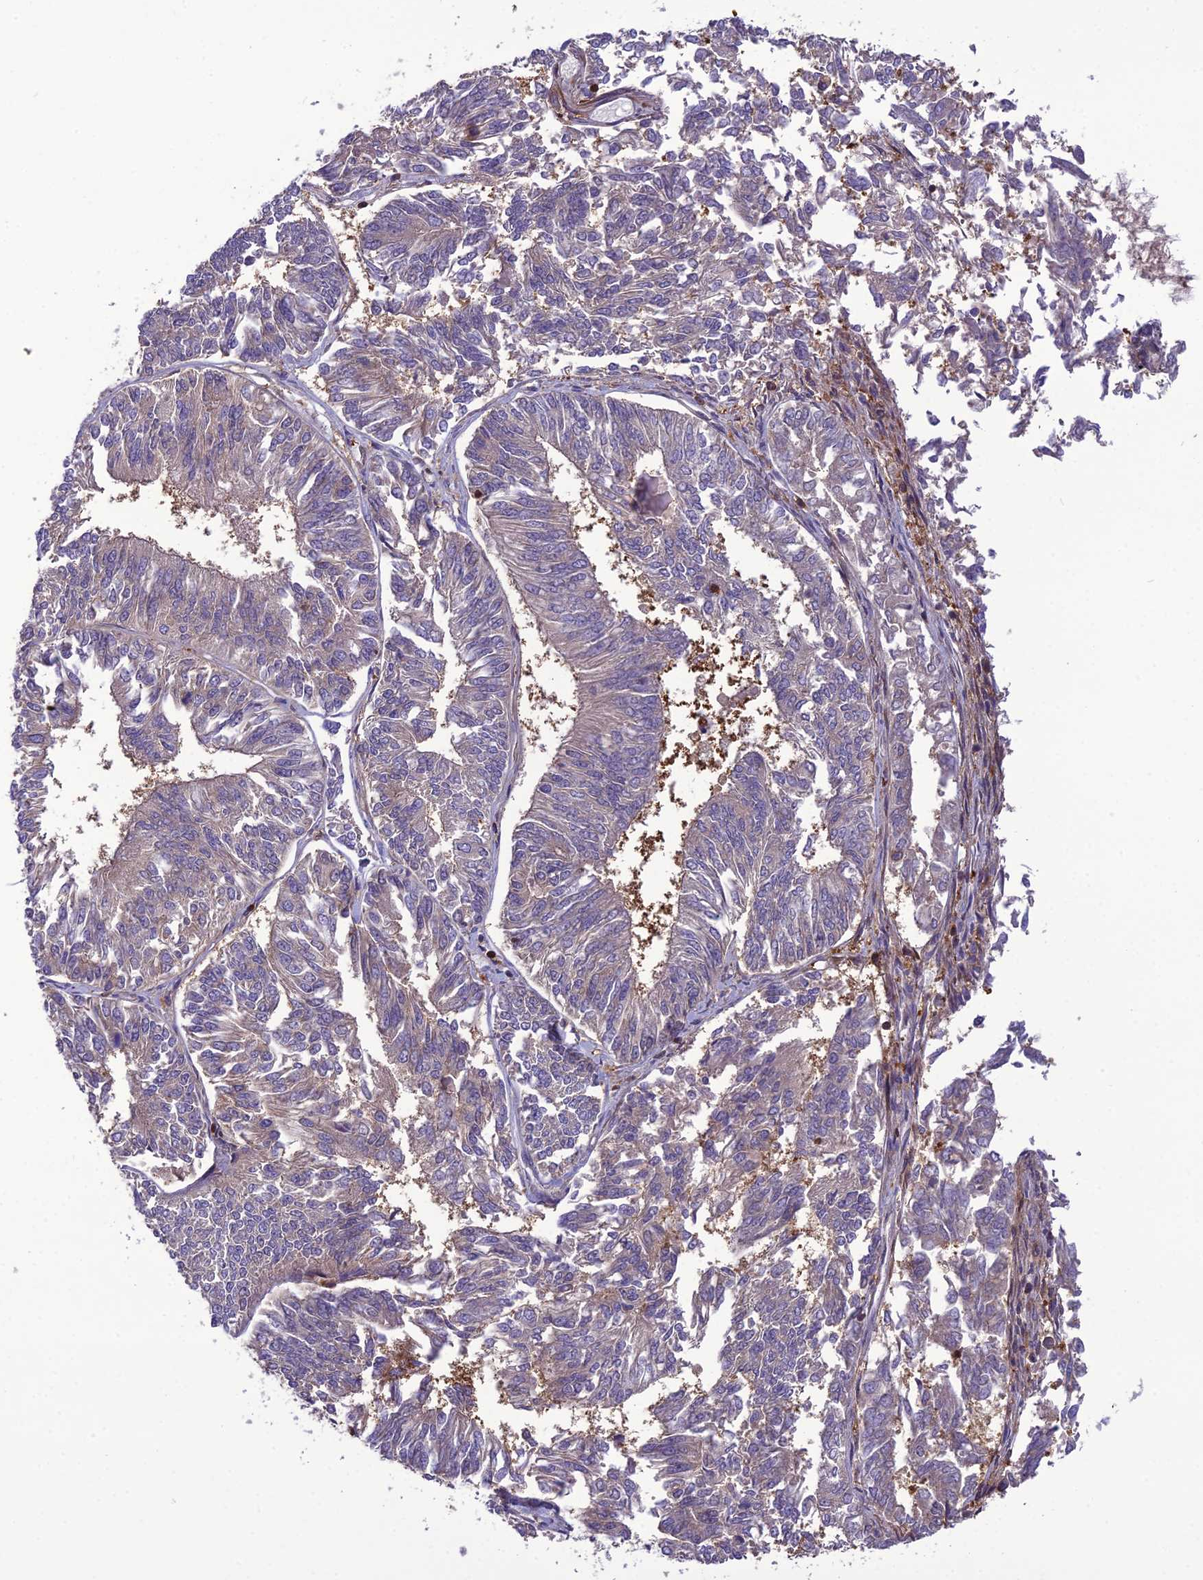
{"staining": {"intensity": "negative", "quantity": "none", "location": "none"}, "tissue": "endometrial cancer", "cell_type": "Tumor cells", "image_type": "cancer", "snomed": [{"axis": "morphology", "description": "Adenocarcinoma, NOS"}, {"axis": "topography", "description": "Endometrium"}], "caption": "DAB (3,3'-diaminobenzidine) immunohistochemical staining of human endometrial cancer (adenocarcinoma) displays no significant staining in tumor cells.", "gene": "GDF6", "patient": {"sex": "female", "age": 58}}